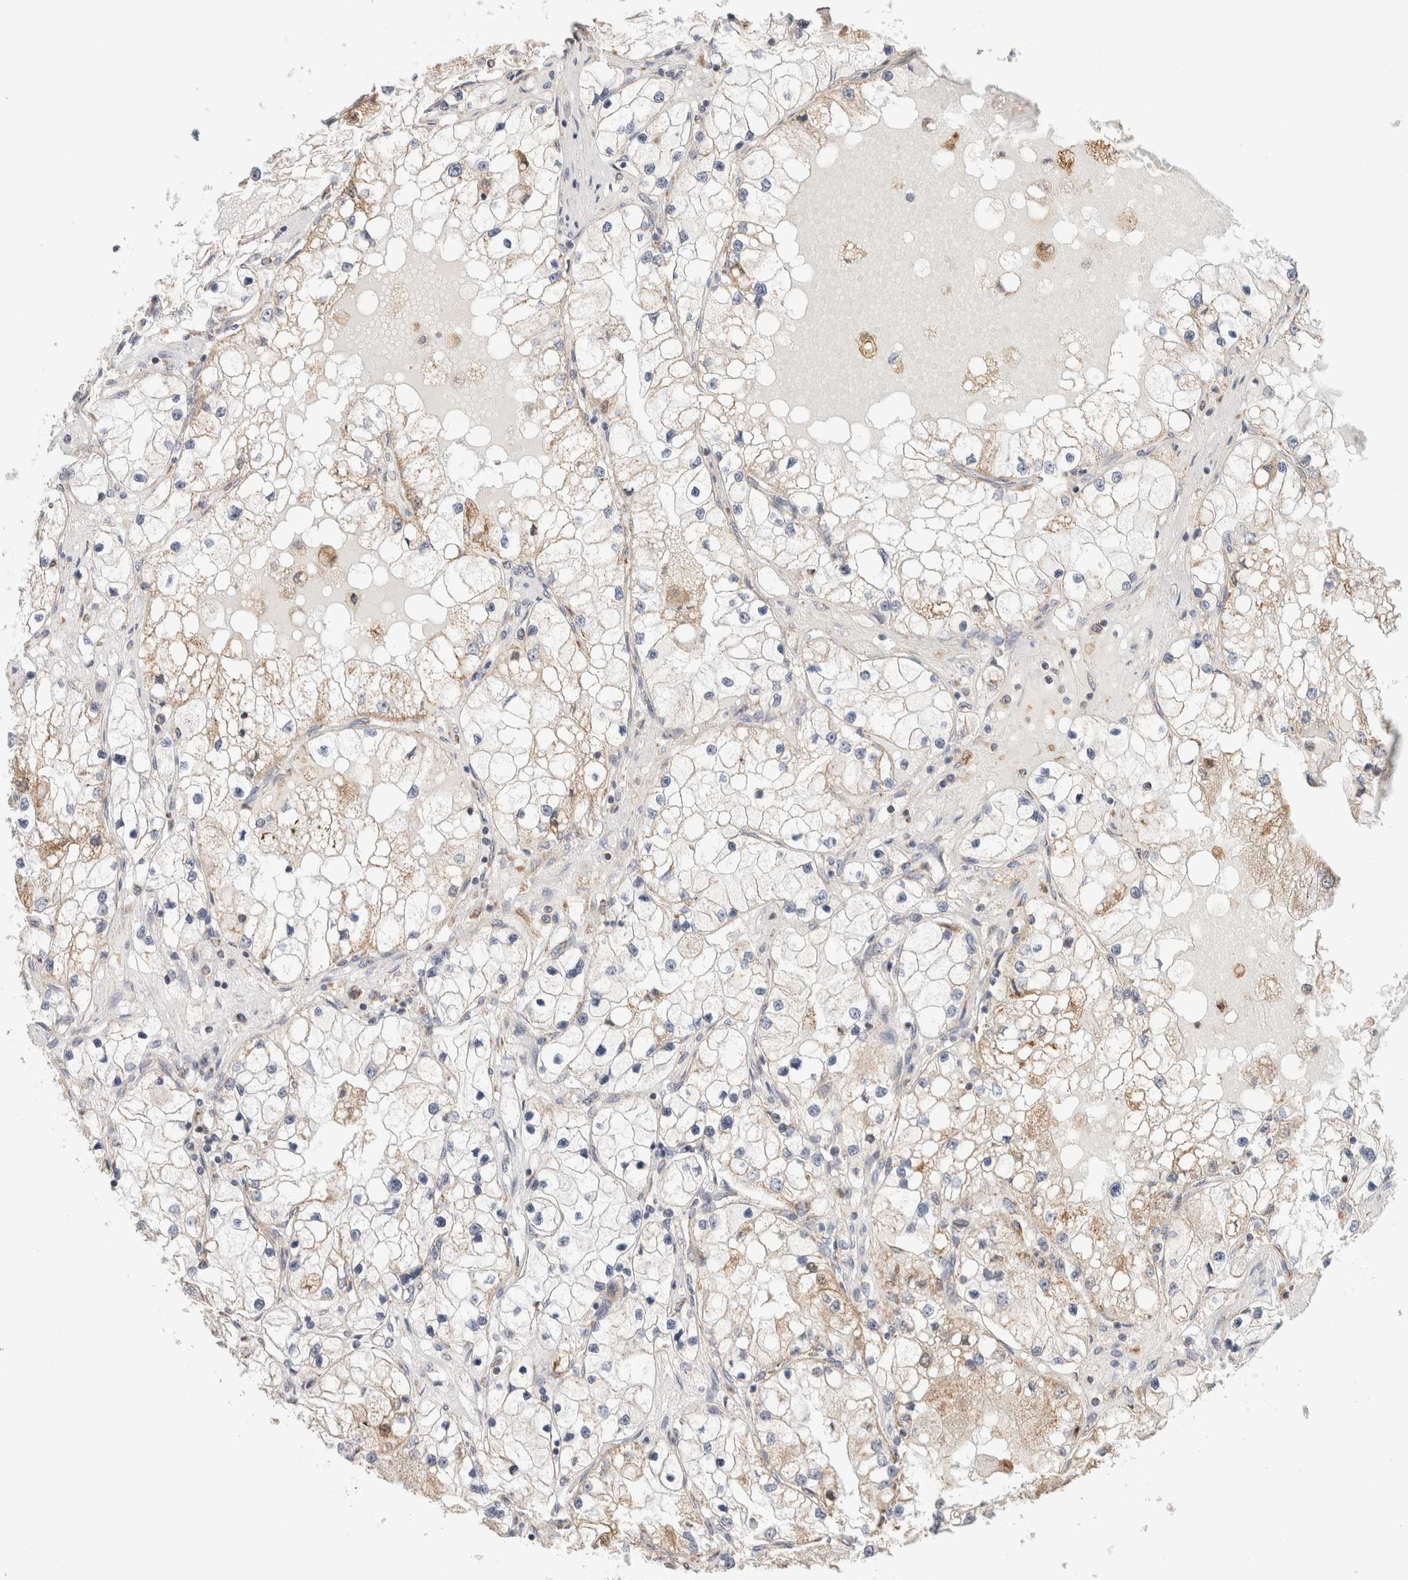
{"staining": {"intensity": "weak", "quantity": "25%-75%", "location": "cytoplasmic/membranous"}, "tissue": "renal cancer", "cell_type": "Tumor cells", "image_type": "cancer", "snomed": [{"axis": "morphology", "description": "Adenocarcinoma, NOS"}, {"axis": "topography", "description": "Kidney"}], "caption": "Immunohistochemistry staining of adenocarcinoma (renal), which exhibits low levels of weak cytoplasmic/membranous expression in about 25%-75% of tumor cells indicating weak cytoplasmic/membranous protein expression. The staining was performed using DAB (brown) for protein detection and nuclei were counterstained in hematoxylin (blue).", "gene": "C1QBP", "patient": {"sex": "male", "age": 68}}